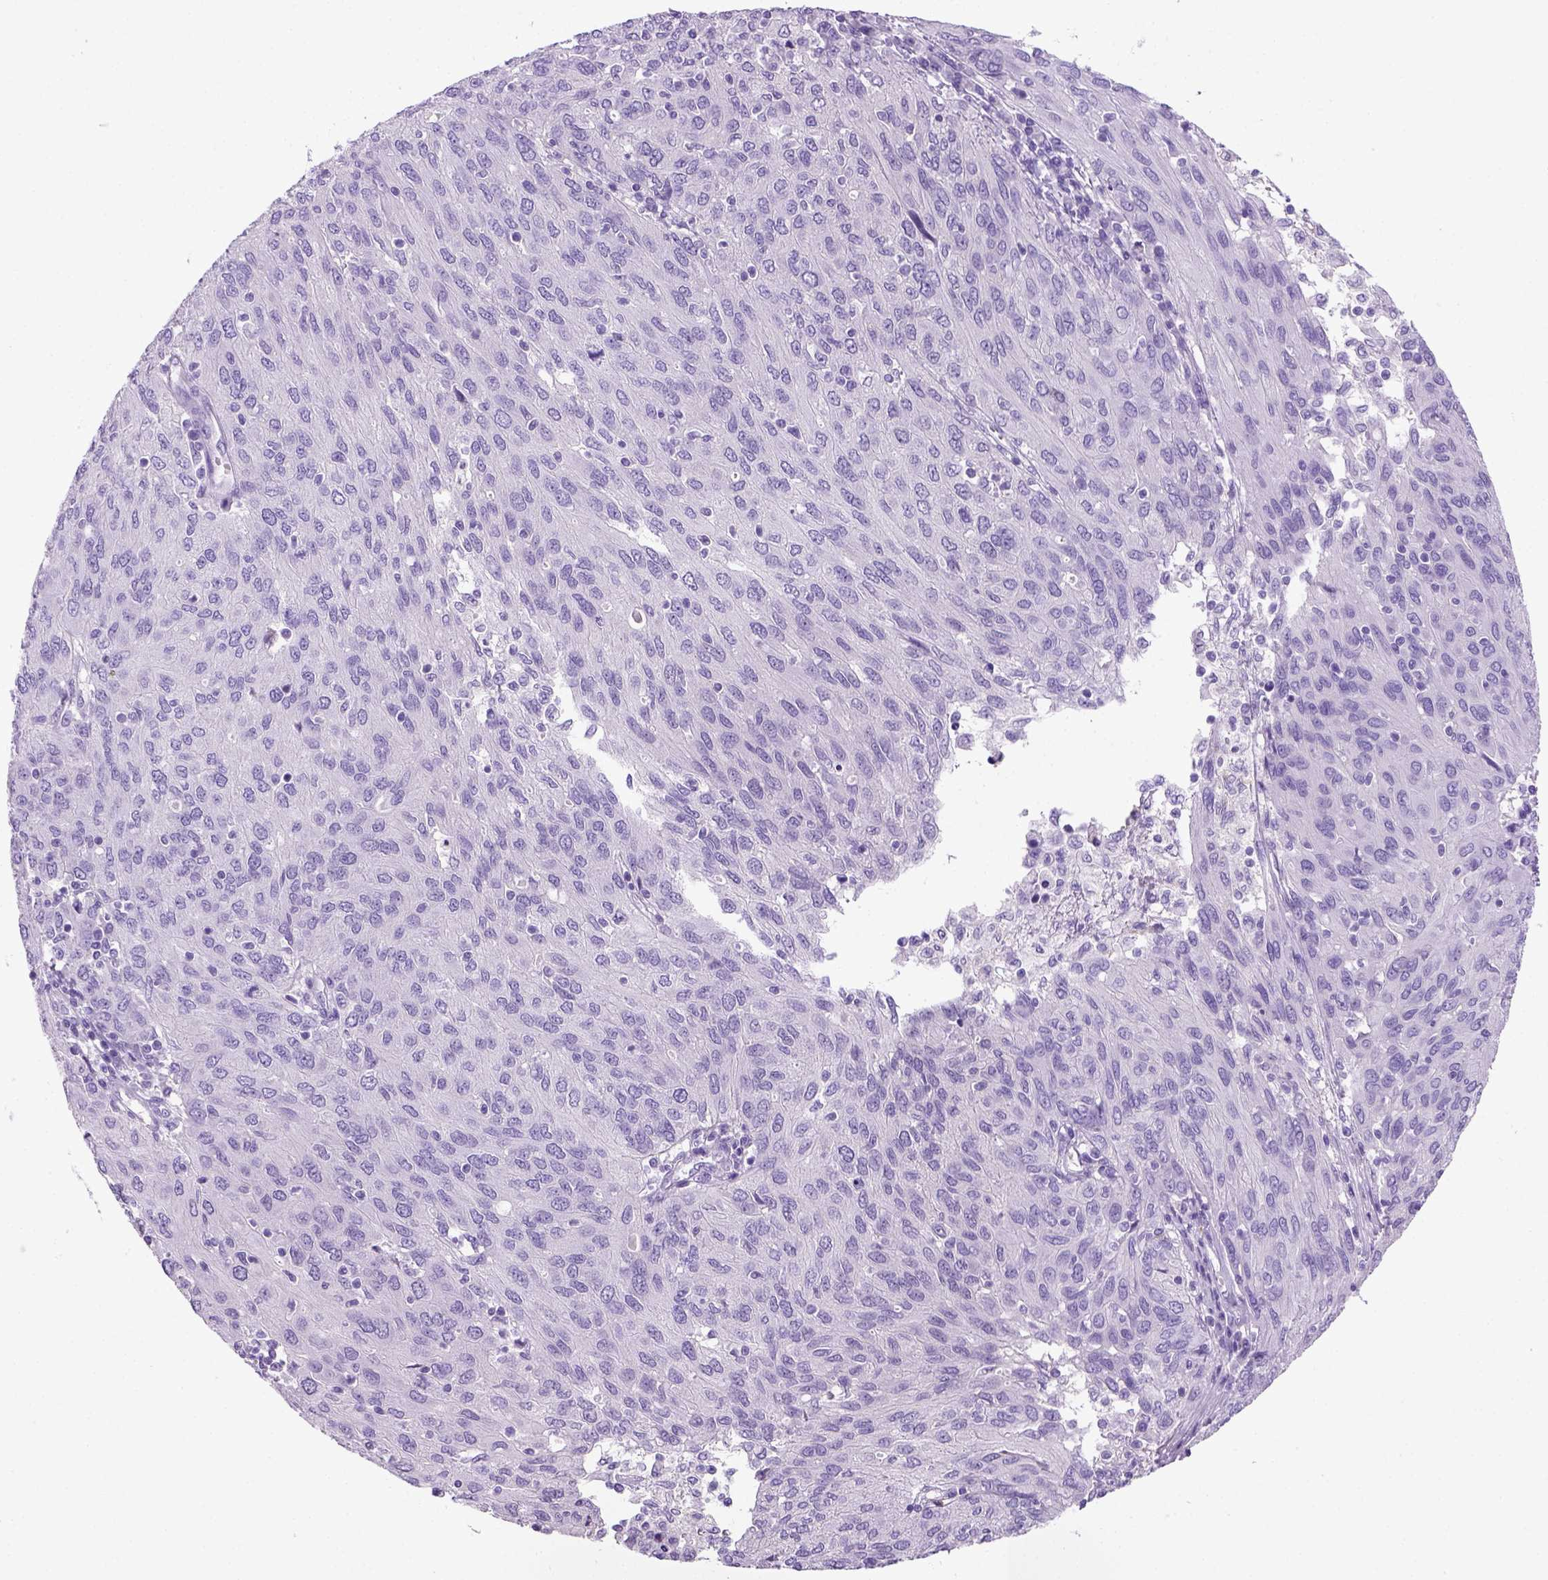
{"staining": {"intensity": "negative", "quantity": "none", "location": "none"}, "tissue": "ovarian cancer", "cell_type": "Tumor cells", "image_type": "cancer", "snomed": [{"axis": "morphology", "description": "Carcinoma, endometroid"}, {"axis": "topography", "description": "Ovary"}], "caption": "IHC image of ovarian cancer stained for a protein (brown), which shows no positivity in tumor cells.", "gene": "KRT71", "patient": {"sex": "female", "age": 50}}